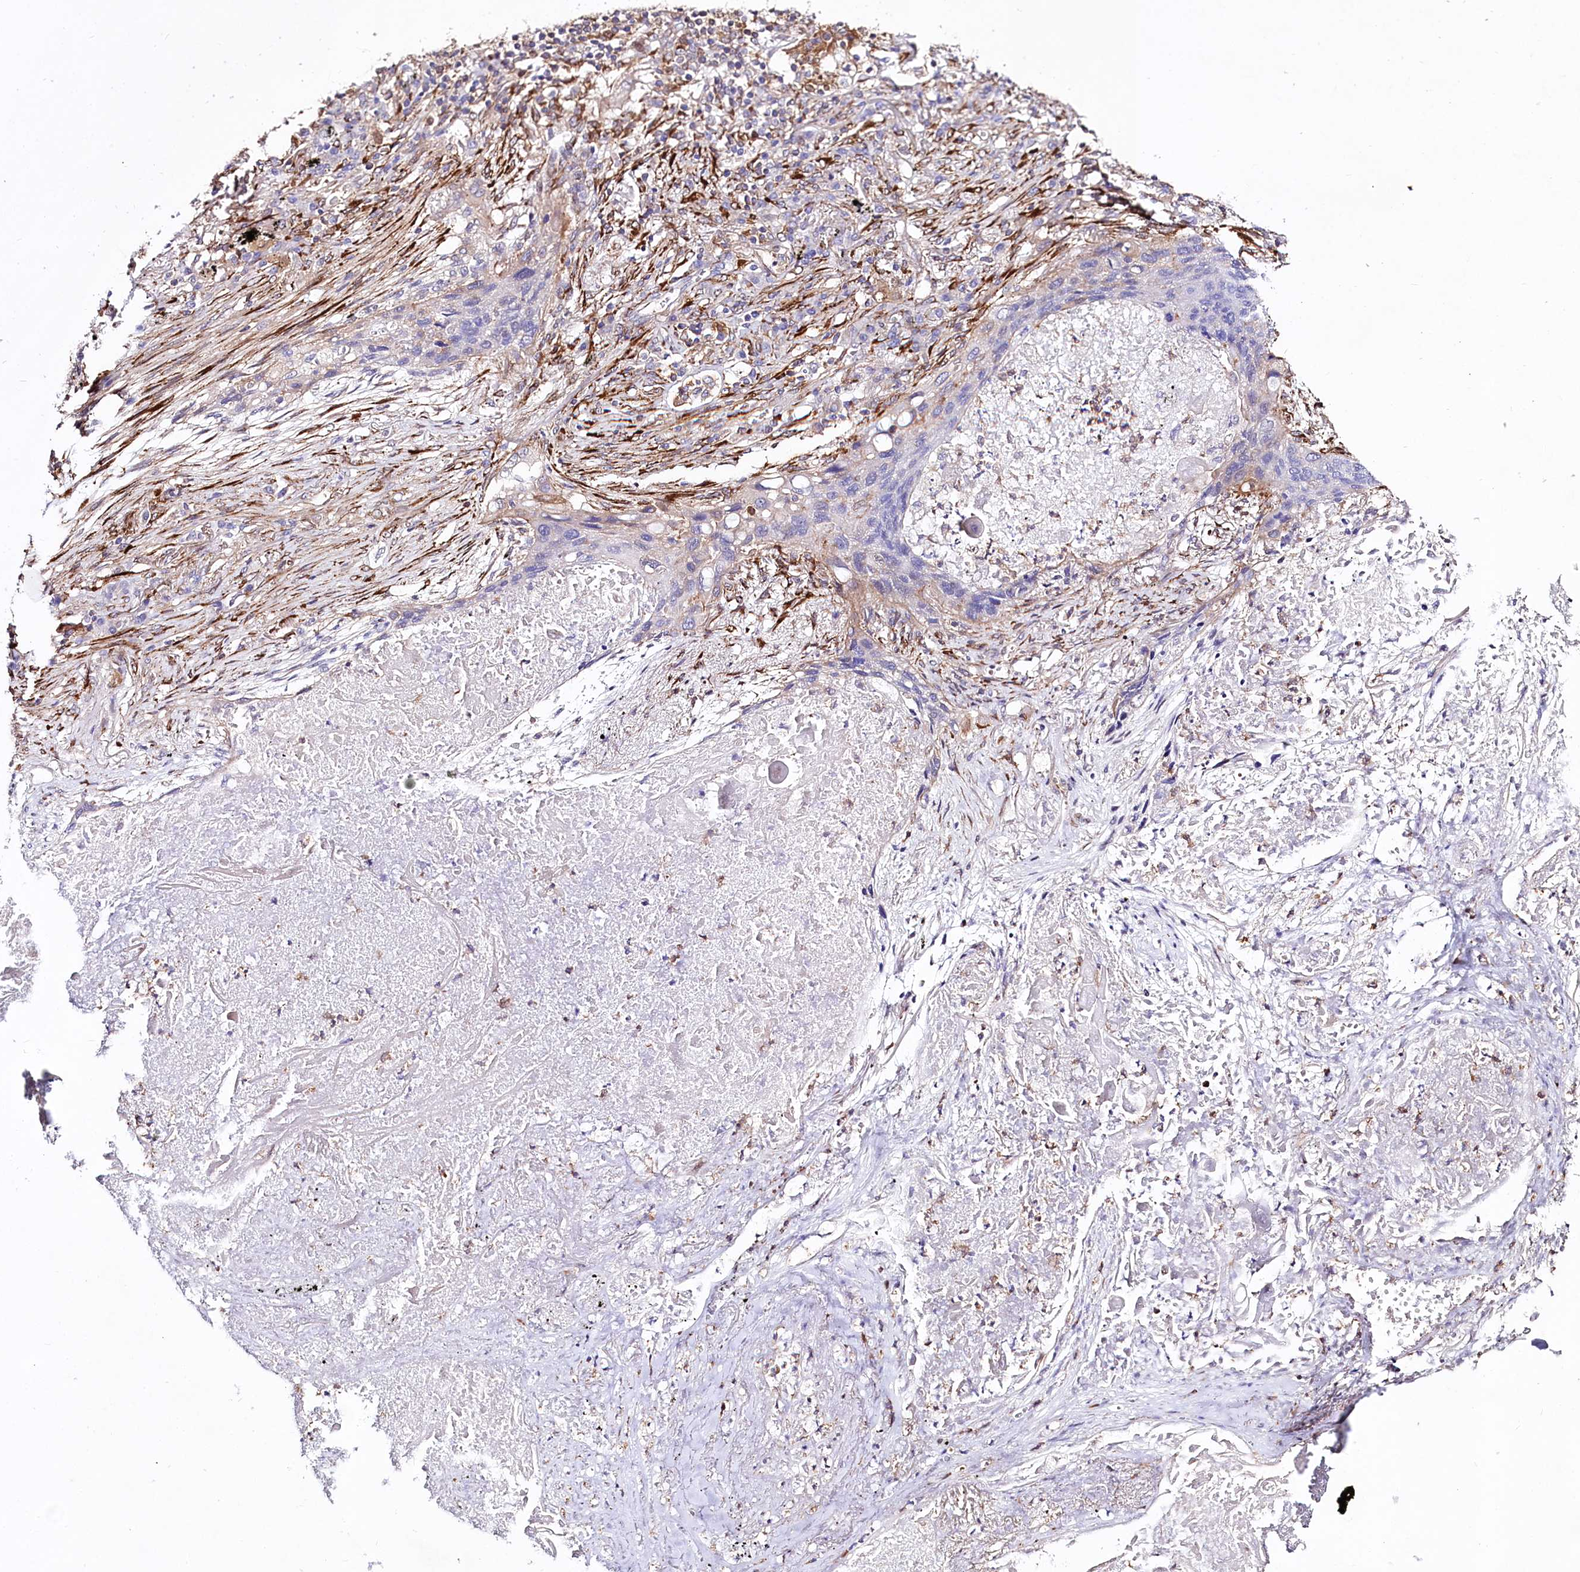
{"staining": {"intensity": "negative", "quantity": "none", "location": "none"}, "tissue": "lung cancer", "cell_type": "Tumor cells", "image_type": "cancer", "snomed": [{"axis": "morphology", "description": "Squamous cell carcinoma, NOS"}, {"axis": "topography", "description": "Lung"}], "caption": "Immunohistochemistry of human squamous cell carcinoma (lung) exhibits no positivity in tumor cells.", "gene": "FCHSD2", "patient": {"sex": "female", "age": 63}}